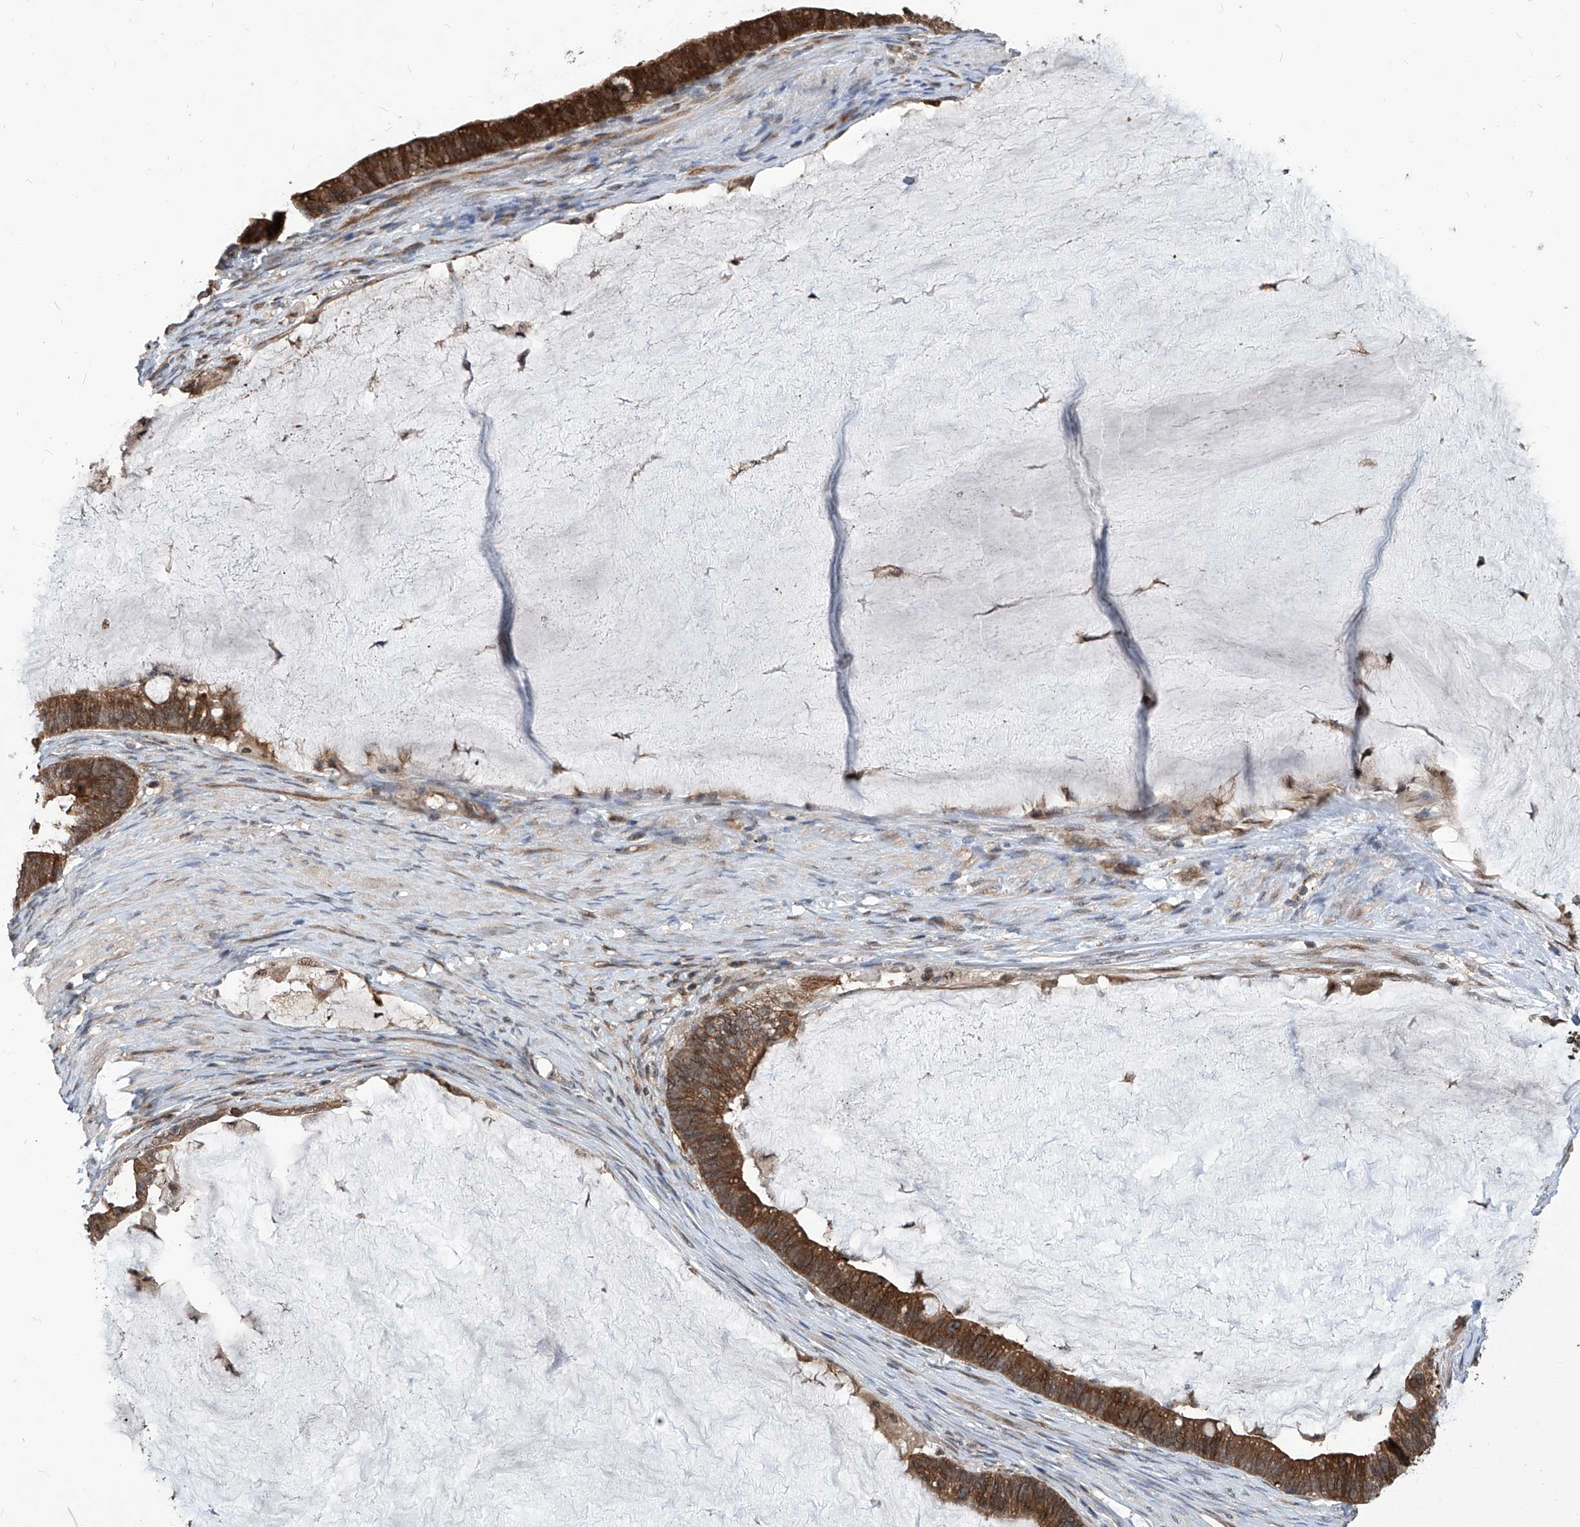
{"staining": {"intensity": "strong", "quantity": "25%-75%", "location": "cytoplasmic/membranous,nuclear"}, "tissue": "ovarian cancer", "cell_type": "Tumor cells", "image_type": "cancer", "snomed": [{"axis": "morphology", "description": "Cystadenocarcinoma, mucinous, NOS"}, {"axis": "topography", "description": "Ovary"}], "caption": "A high-resolution micrograph shows immunohistochemistry staining of ovarian cancer (mucinous cystadenocarcinoma), which displays strong cytoplasmic/membranous and nuclear staining in about 25%-75% of tumor cells. The protein of interest is stained brown, and the nuclei are stained in blue (DAB IHC with brightfield microscopy, high magnification).", "gene": "PSMB1", "patient": {"sex": "female", "age": 61}}